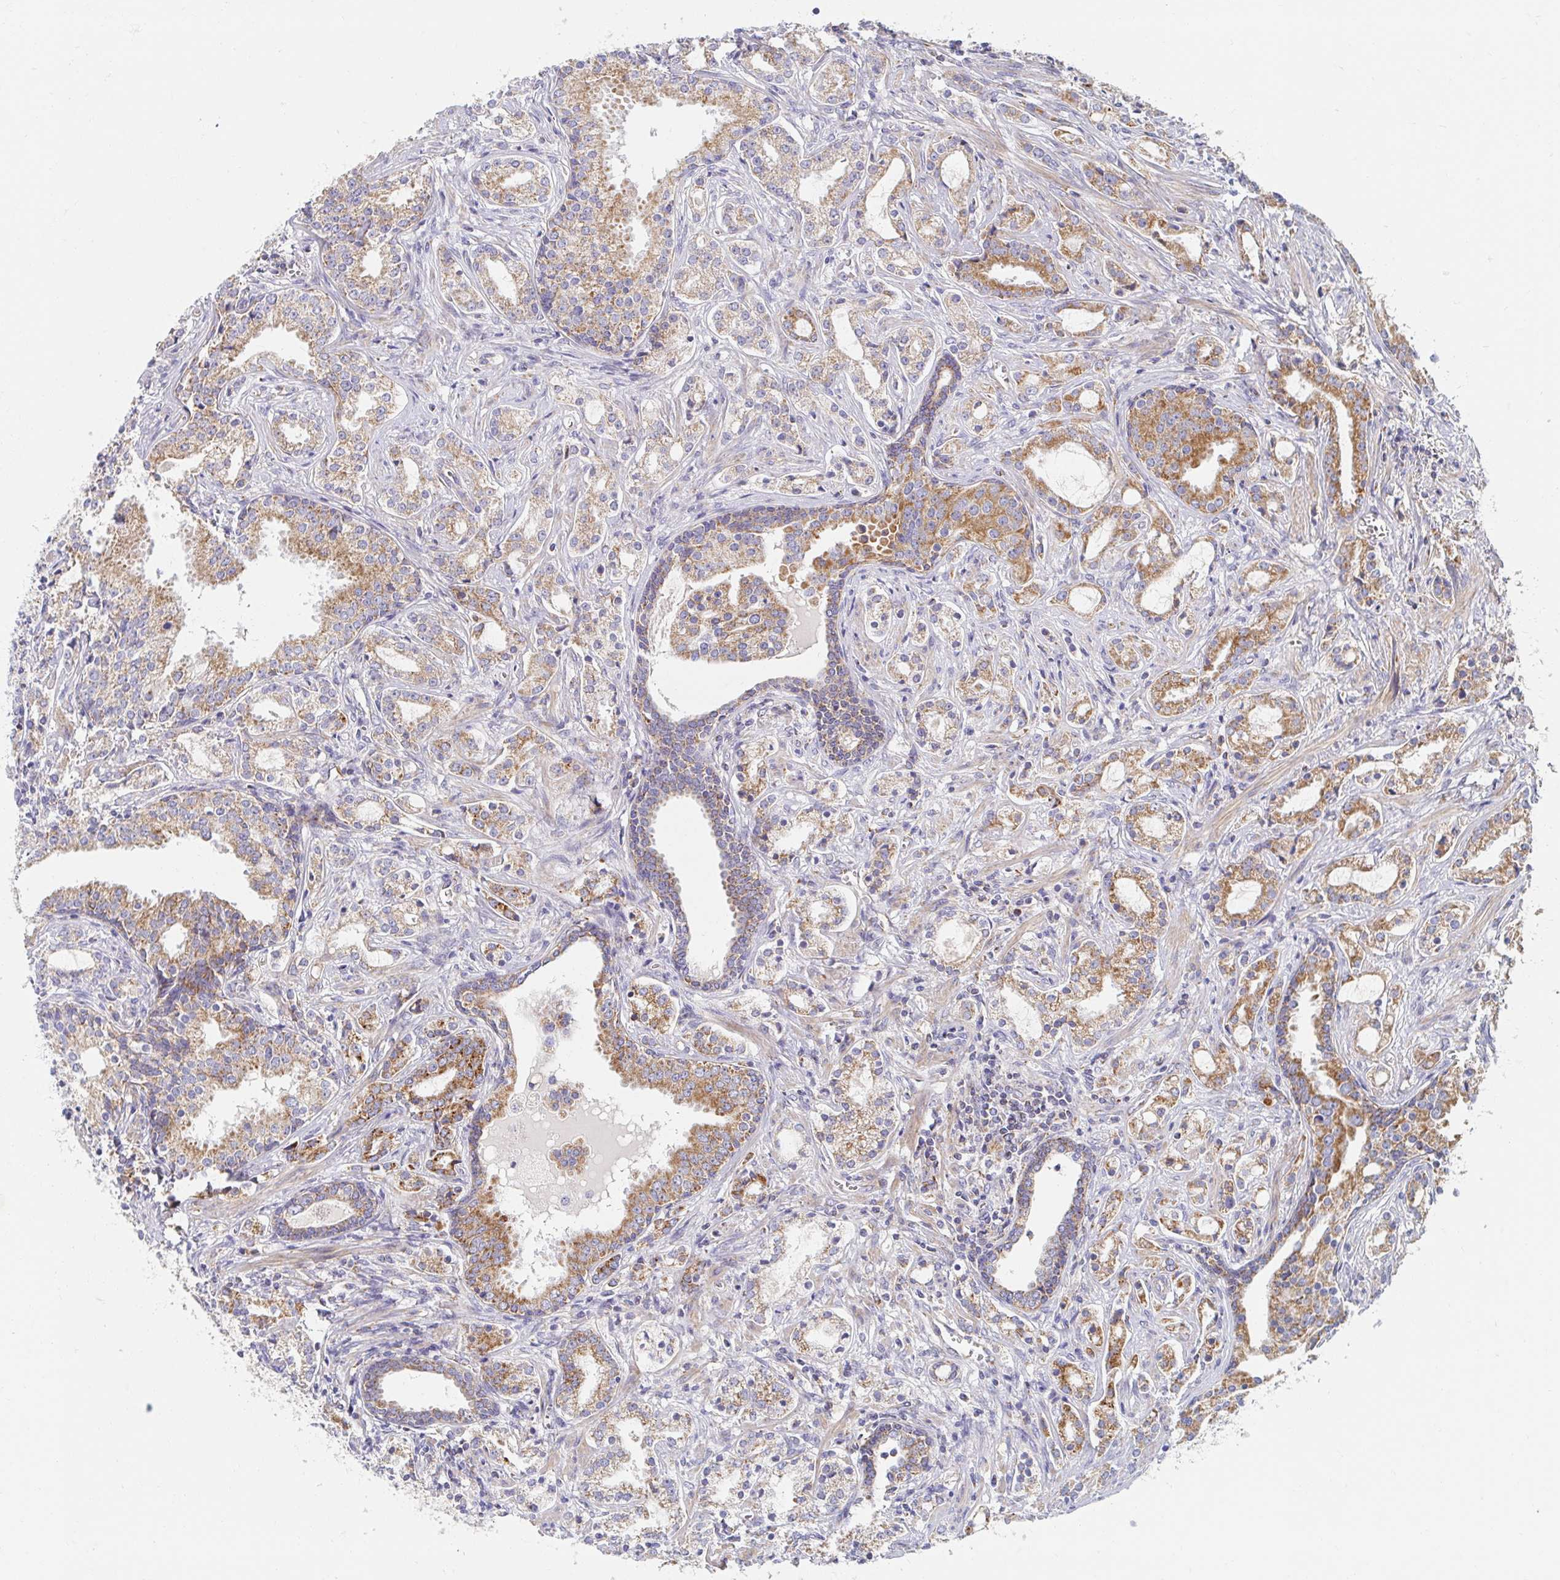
{"staining": {"intensity": "moderate", "quantity": ">75%", "location": "cytoplasmic/membranous"}, "tissue": "prostate cancer", "cell_type": "Tumor cells", "image_type": "cancer", "snomed": [{"axis": "morphology", "description": "Adenocarcinoma, Medium grade"}, {"axis": "topography", "description": "Prostate"}], "caption": "Protein staining displays moderate cytoplasmic/membranous staining in about >75% of tumor cells in prostate adenocarcinoma (medium-grade).", "gene": "MAVS", "patient": {"sex": "male", "age": 57}}